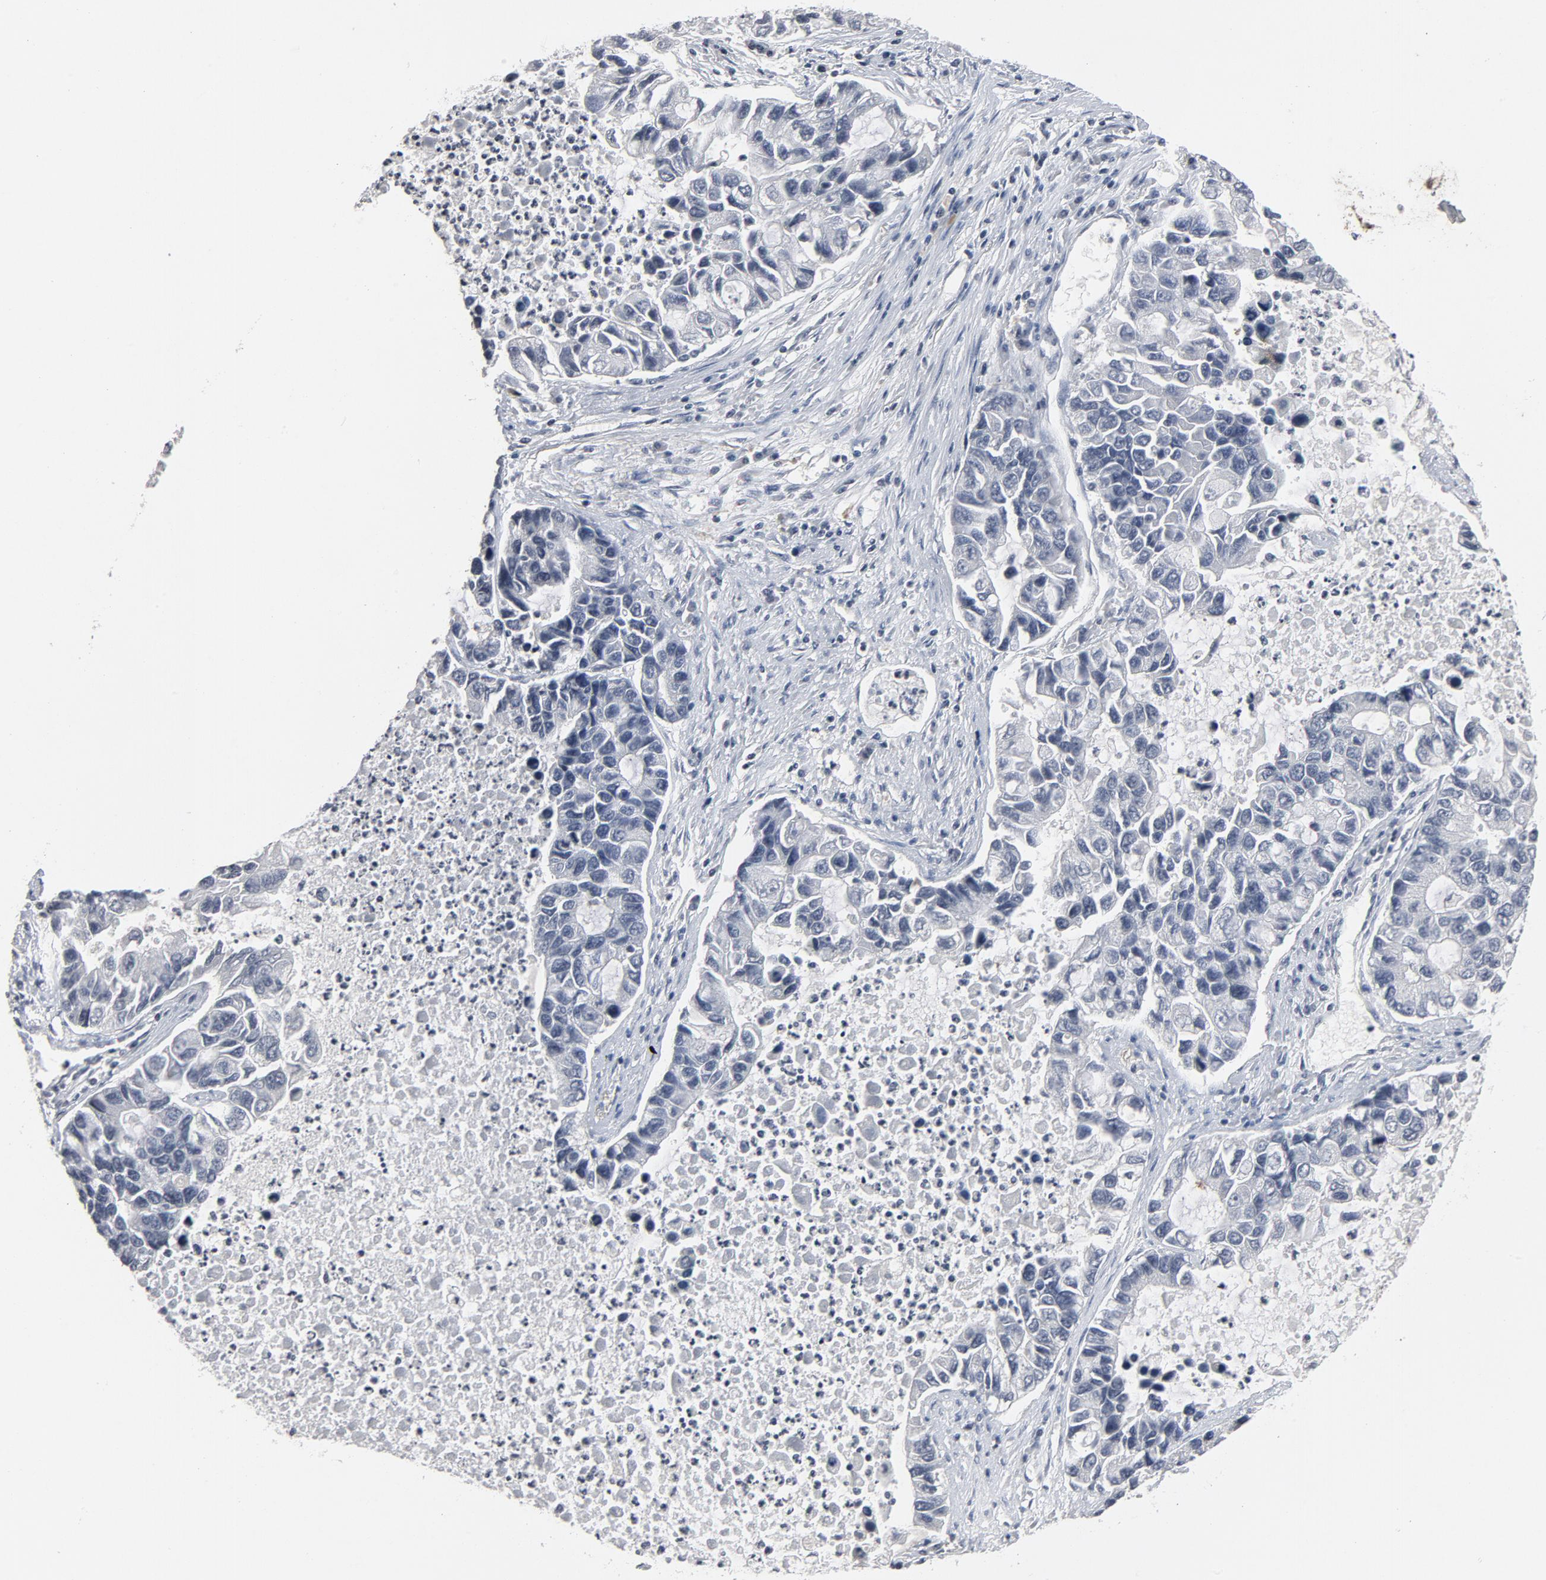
{"staining": {"intensity": "negative", "quantity": "none", "location": "none"}, "tissue": "lung cancer", "cell_type": "Tumor cells", "image_type": "cancer", "snomed": [{"axis": "morphology", "description": "Adenocarcinoma, NOS"}, {"axis": "topography", "description": "Lung"}], "caption": "Tumor cells are negative for brown protein staining in lung adenocarcinoma.", "gene": "TCL1A", "patient": {"sex": "female", "age": 51}}